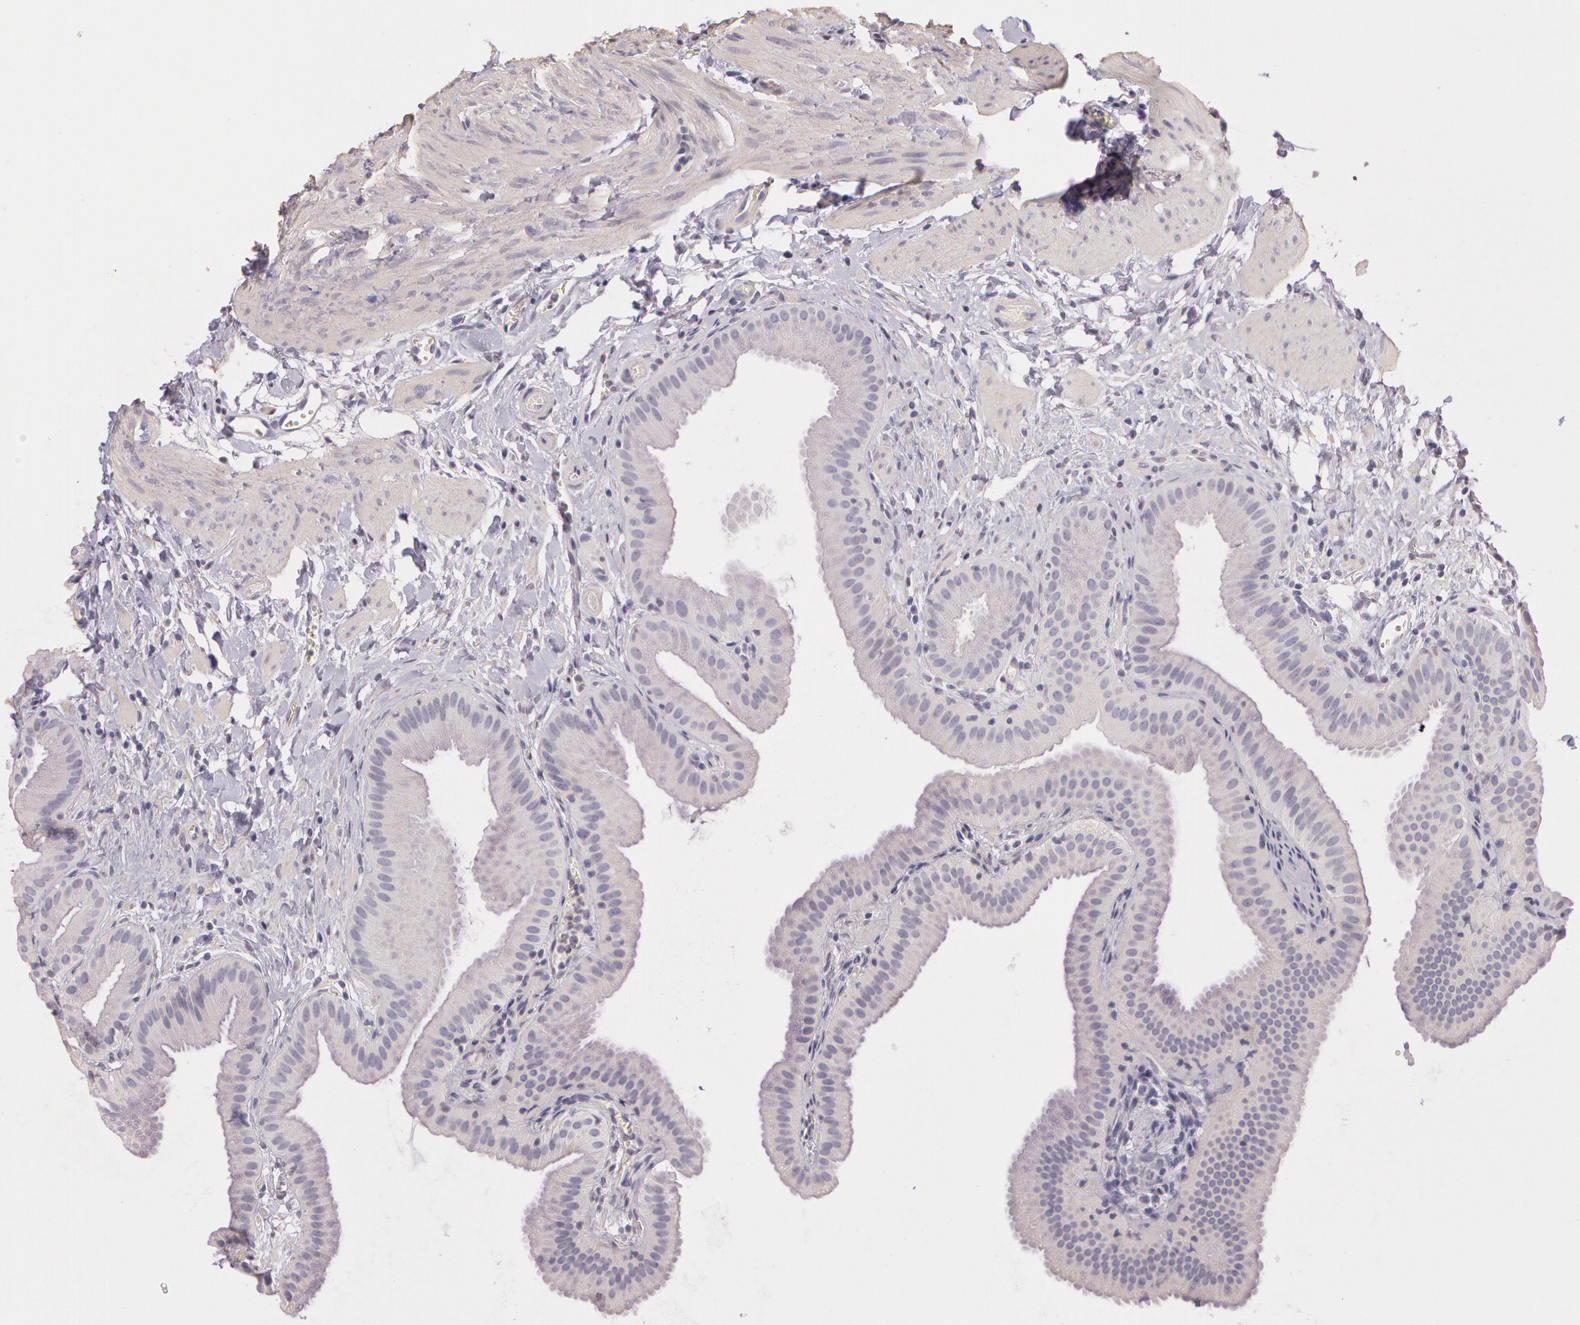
{"staining": {"intensity": "negative", "quantity": "none", "location": "none"}, "tissue": "gallbladder", "cell_type": "Glandular cells", "image_type": "normal", "snomed": [{"axis": "morphology", "description": "Normal tissue, NOS"}, {"axis": "topography", "description": "Gallbladder"}], "caption": "An immunohistochemistry photomicrograph of benign gallbladder is shown. There is no staining in glandular cells of gallbladder. (DAB (3,3'-diaminobenzidine) immunohistochemistry (IHC) visualized using brightfield microscopy, high magnification).", "gene": "G2E3", "patient": {"sex": "female", "age": 63}}